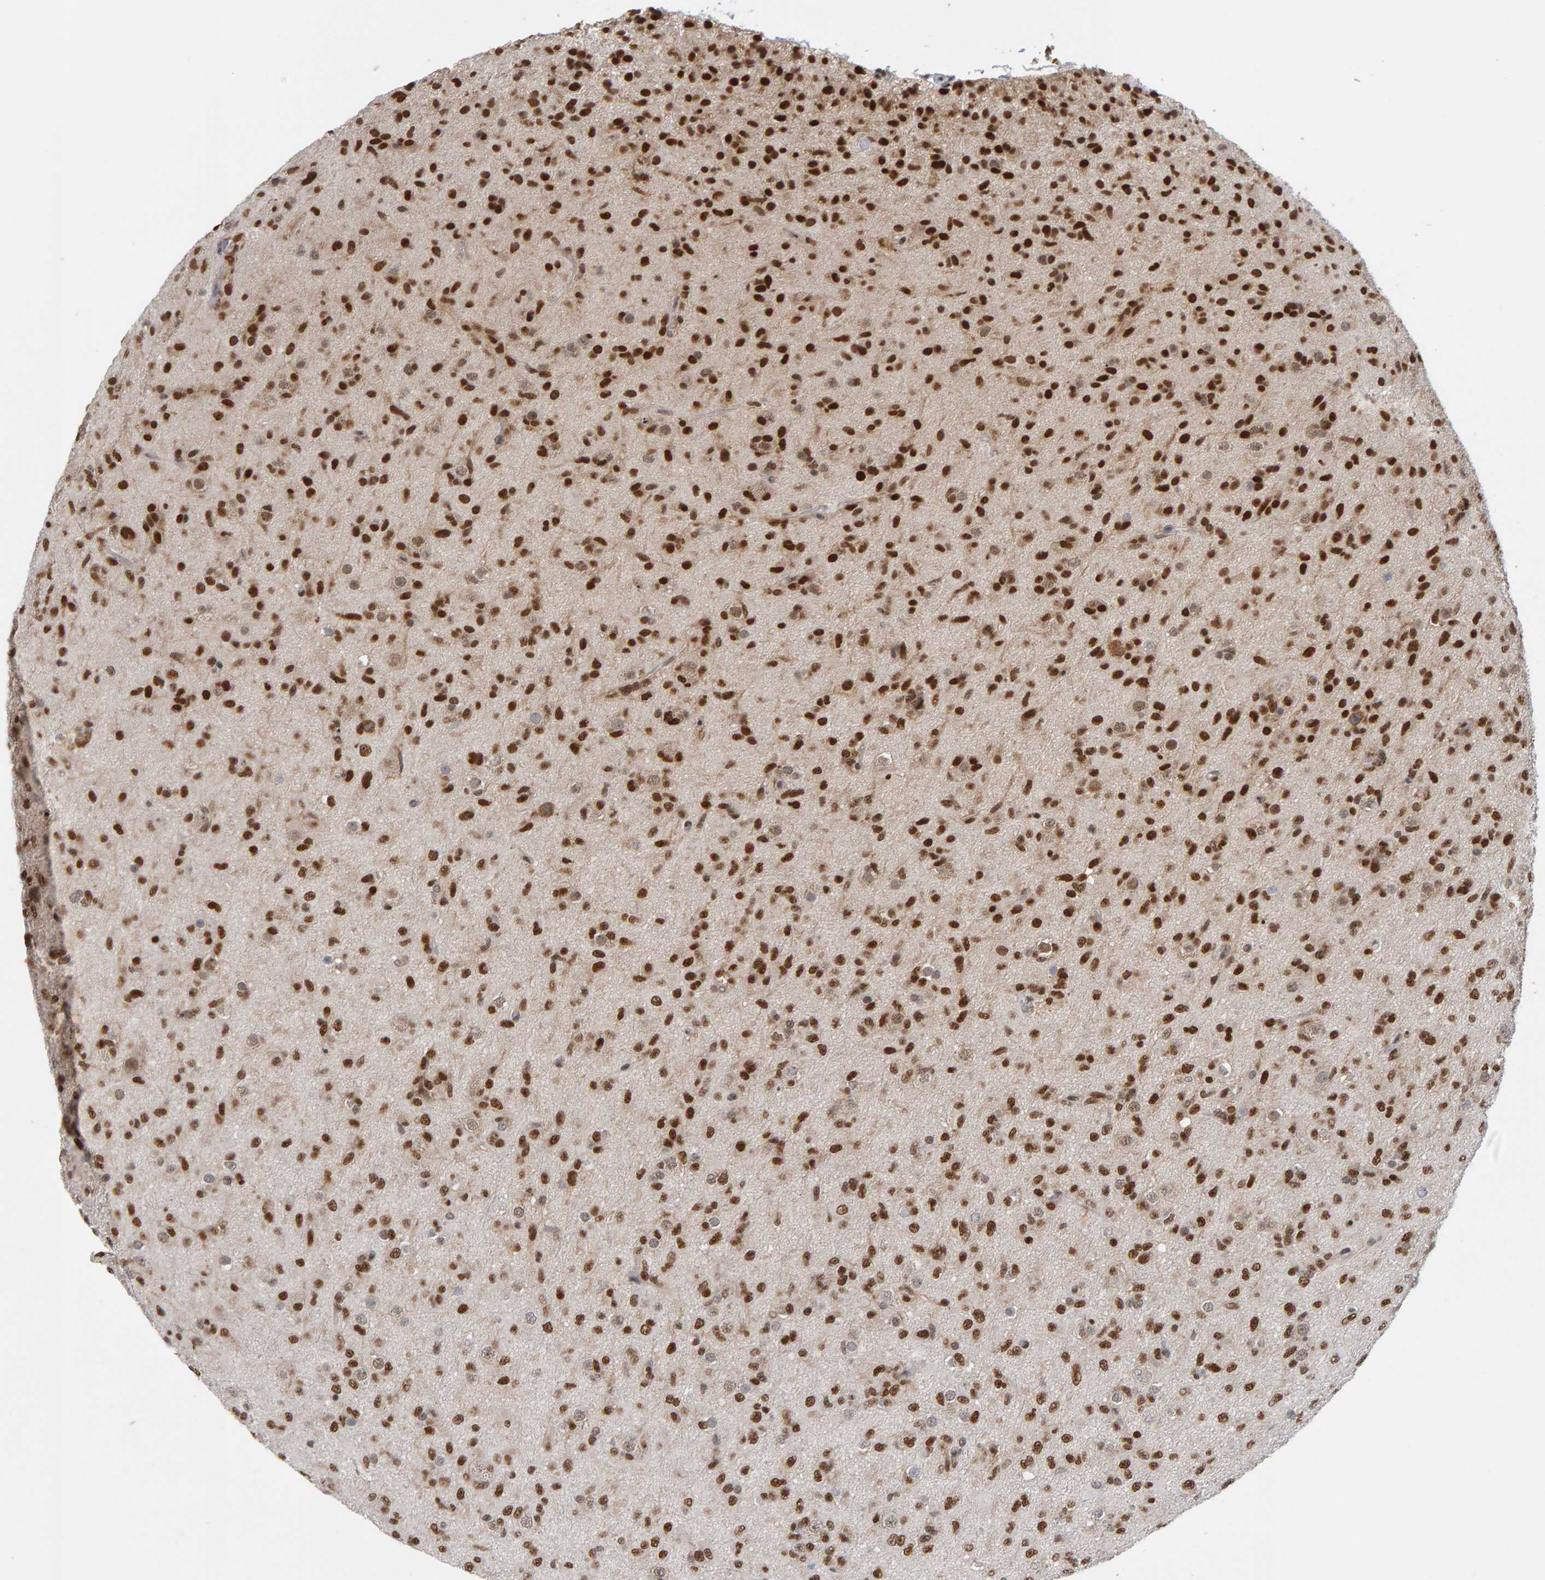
{"staining": {"intensity": "strong", "quantity": ">75%", "location": "nuclear"}, "tissue": "glioma", "cell_type": "Tumor cells", "image_type": "cancer", "snomed": [{"axis": "morphology", "description": "Glioma, malignant, Low grade"}, {"axis": "topography", "description": "Brain"}], "caption": "High-magnification brightfield microscopy of malignant glioma (low-grade) stained with DAB (3,3'-diaminobenzidine) (brown) and counterstained with hematoxylin (blue). tumor cells exhibit strong nuclear staining is seen in approximately>75% of cells.", "gene": "ATF7IP", "patient": {"sex": "male", "age": 65}}